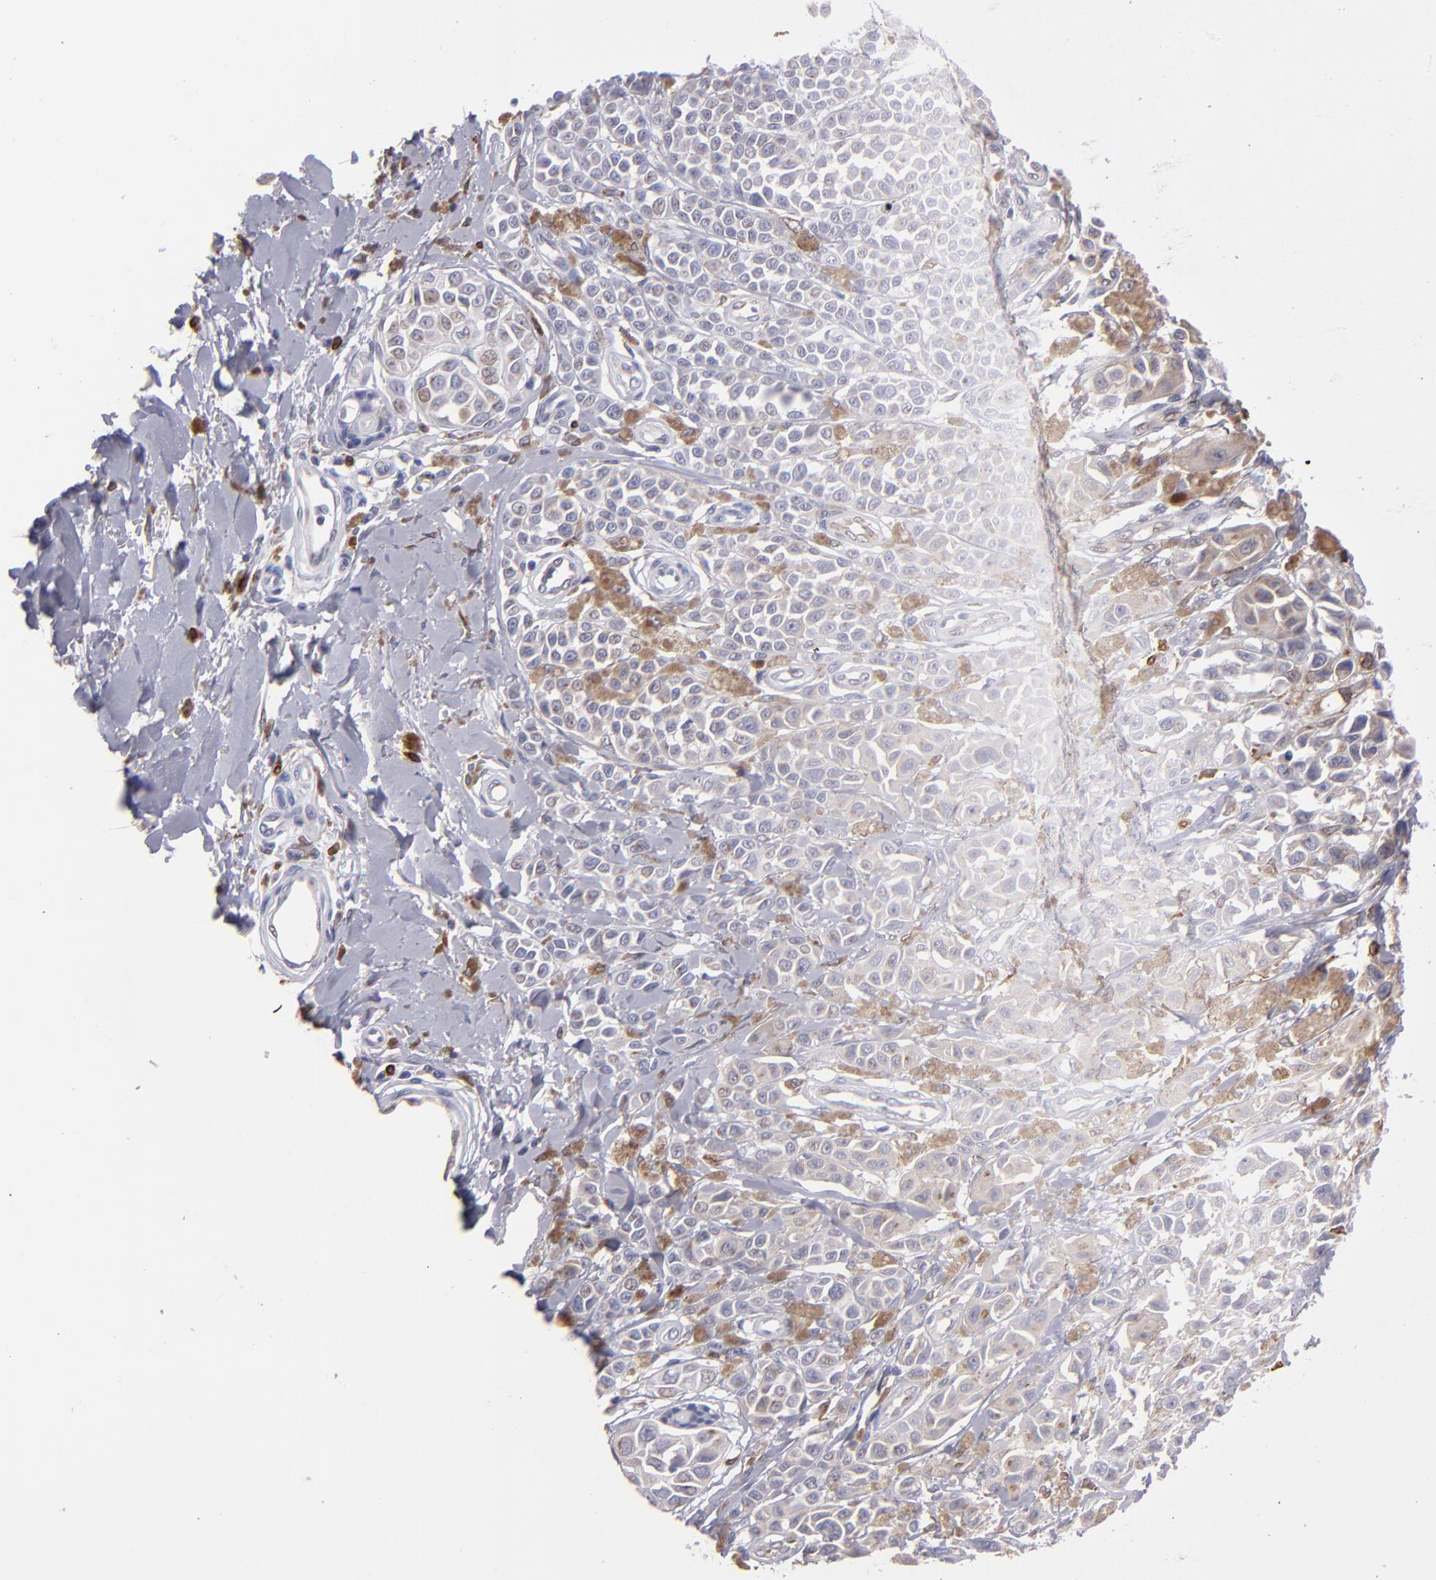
{"staining": {"intensity": "weak", "quantity": "25%-75%", "location": "cytoplasmic/membranous"}, "tissue": "melanoma", "cell_type": "Tumor cells", "image_type": "cancer", "snomed": [{"axis": "morphology", "description": "Malignant melanoma, NOS"}, {"axis": "topography", "description": "Skin"}], "caption": "The image exhibits a brown stain indicating the presence of a protein in the cytoplasmic/membranous of tumor cells in malignant melanoma.", "gene": "PTGS1", "patient": {"sex": "female", "age": 38}}